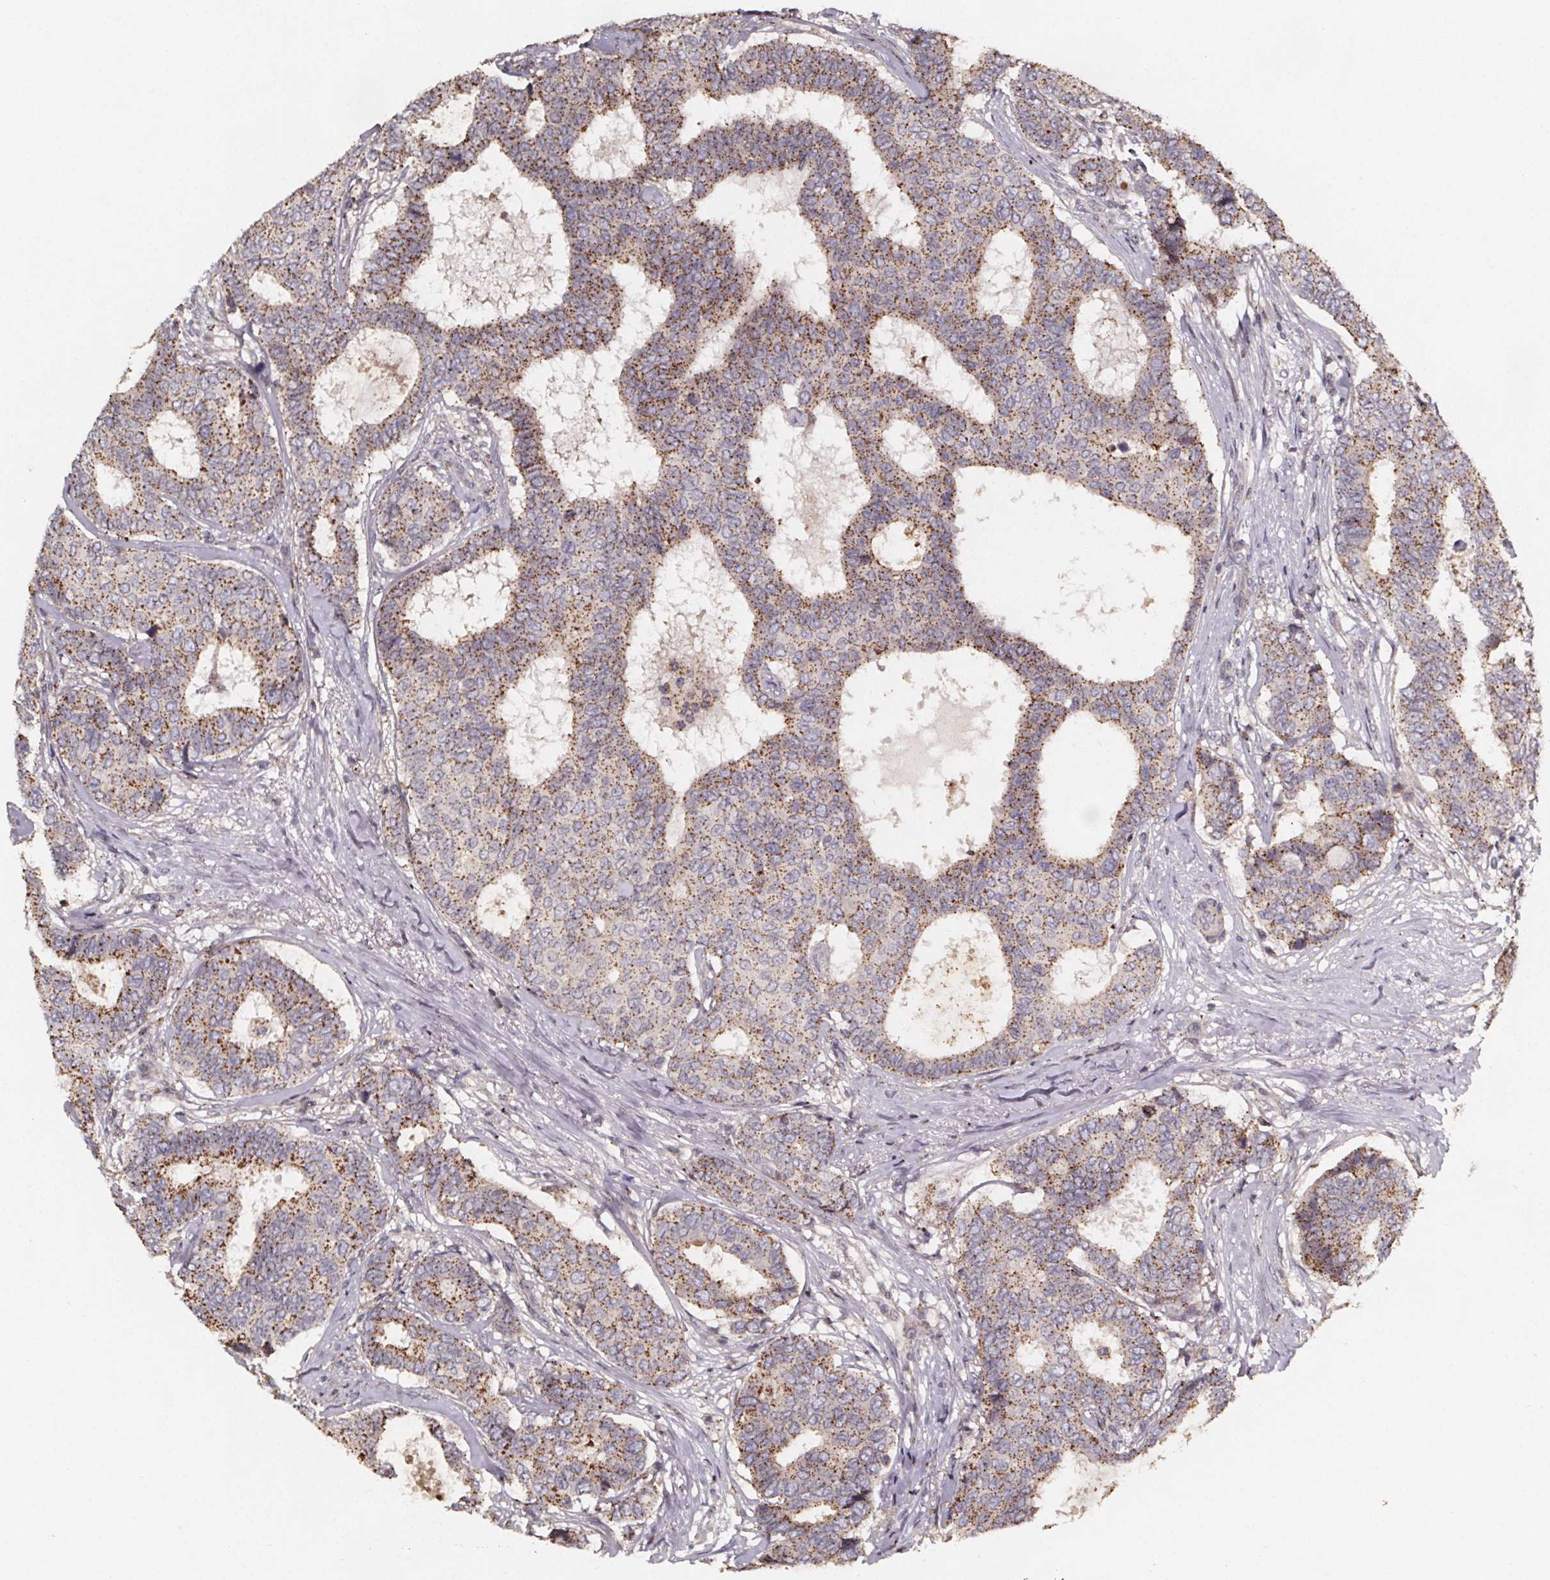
{"staining": {"intensity": "moderate", "quantity": "25%-75%", "location": "cytoplasmic/membranous"}, "tissue": "breast cancer", "cell_type": "Tumor cells", "image_type": "cancer", "snomed": [{"axis": "morphology", "description": "Duct carcinoma"}, {"axis": "topography", "description": "Breast"}], "caption": "Moderate cytoplasmic/membranous positivity for a protein is appreciated in about 25%-75% of tumor cells of breast cancer using immunohistochemistry (IHC).", "gene": "ZNF879", "patient": {"sex": "female", "age": 75}}